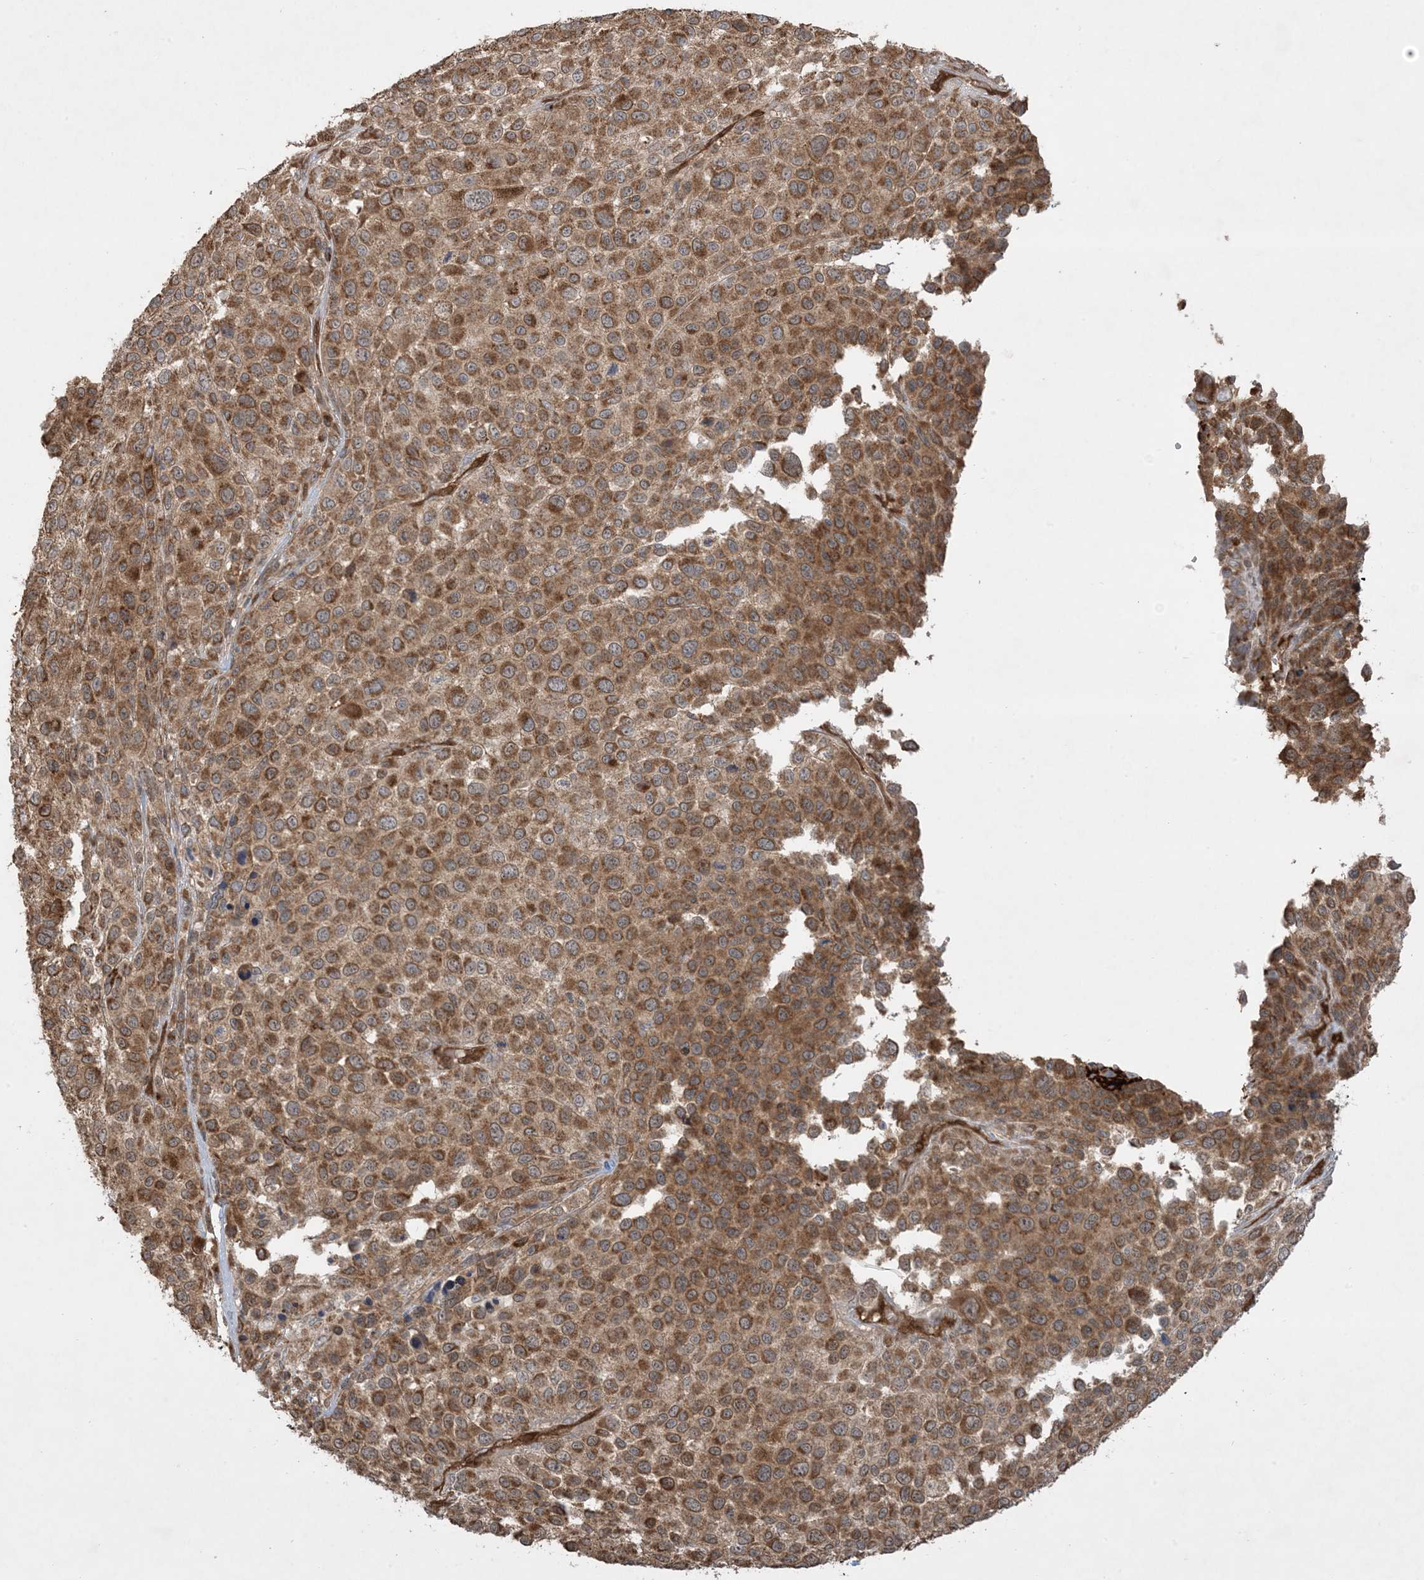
{"staining": {"intensity": "moderate", "quantity": ">75%", "location": "cytoplasmic/membranous"}, "tissue": "melanoma", "cell_type": "Tumor cells", "image_type": "cancer", "snomed": [{"axis": "morphology", "description": "Malignant melanoma, NOS"}, {"axis": "topography", "description": "Skin of trunk"}], "caption": "Protein expression analysis of malignant melanoma exhibits moderate cytoplasmic/membranous staining in about >75% of tumor cells.", "gene": "PPM1F", "patient": {"sex": "male", "age": 71}}